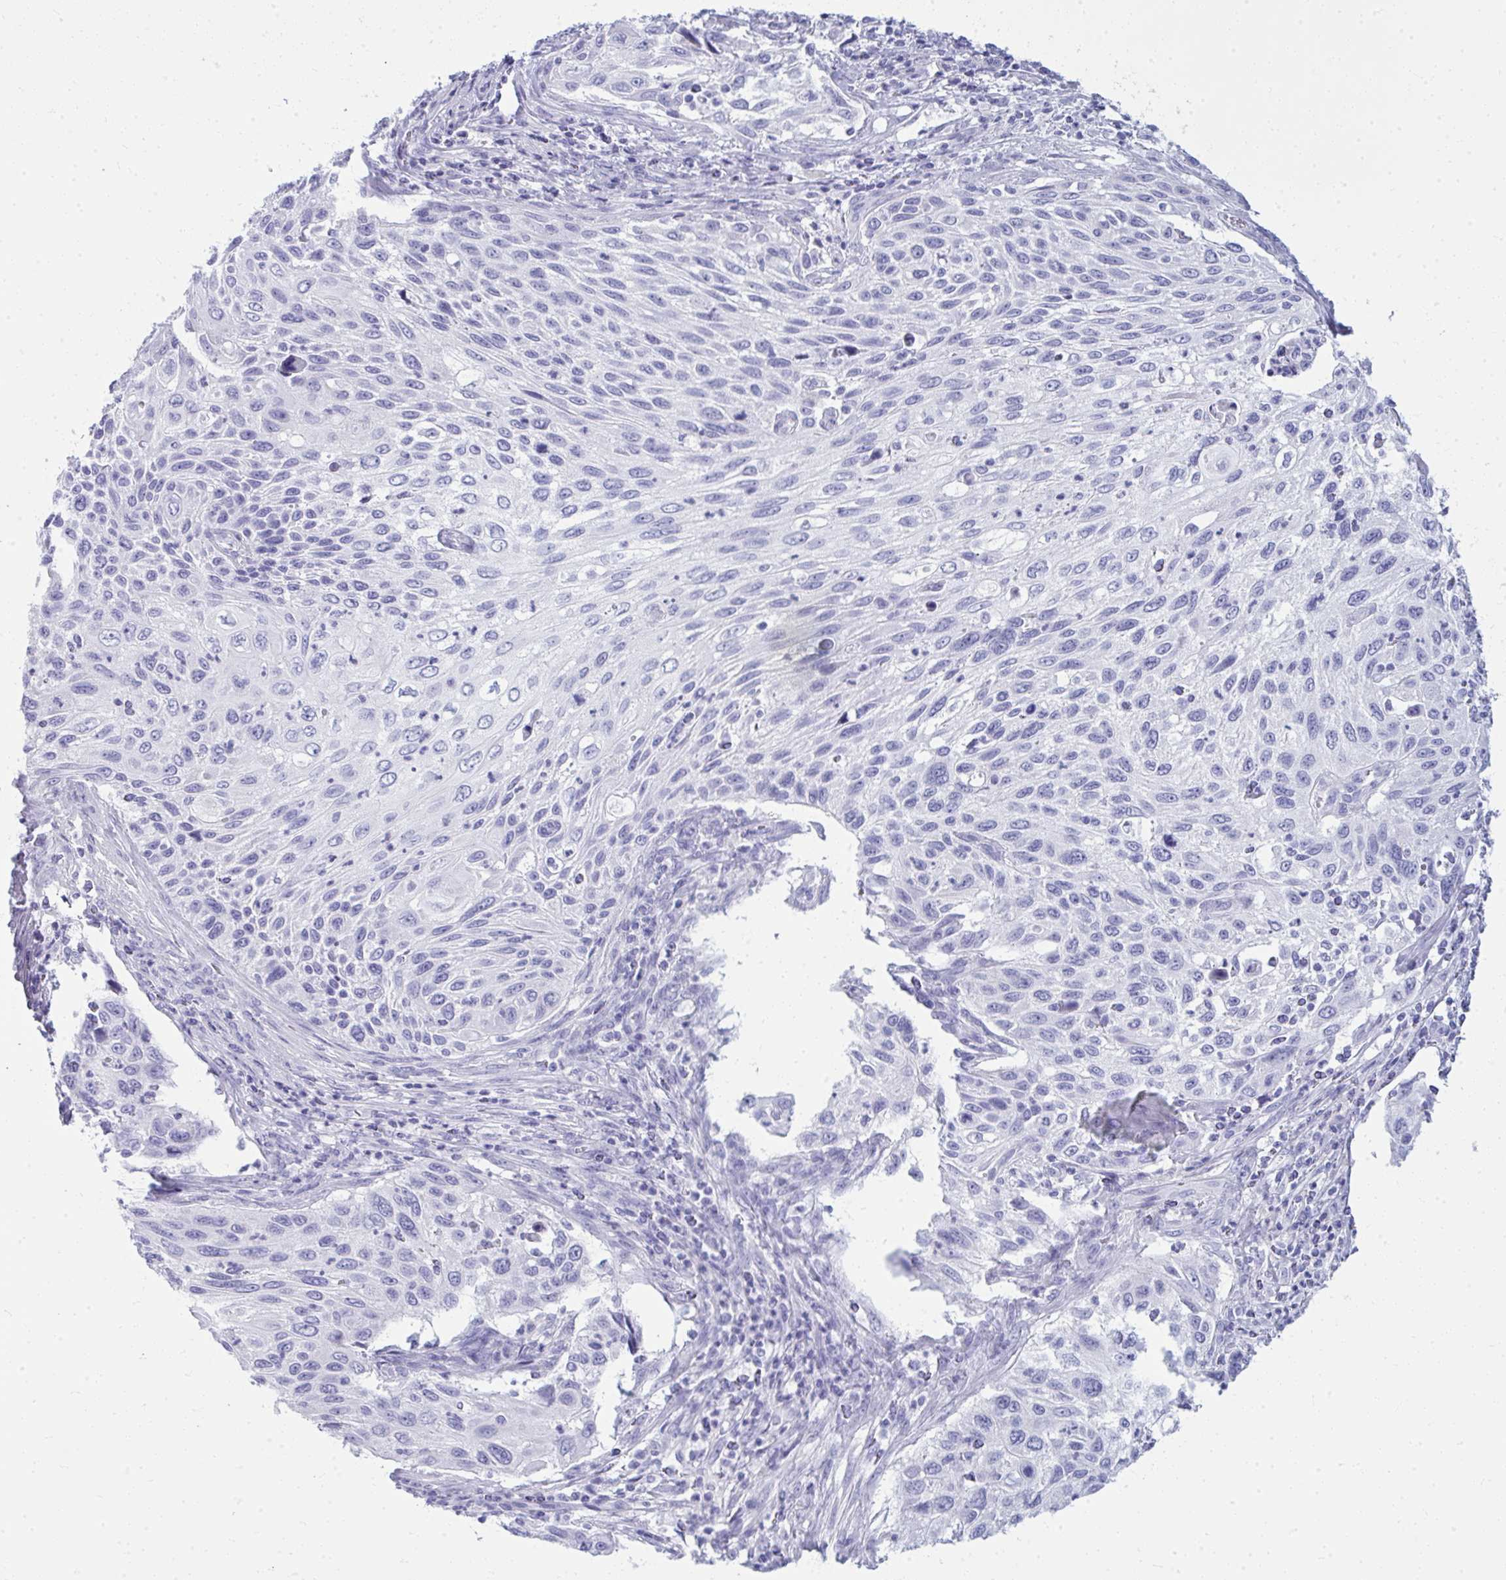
{"staining": {"intensity": "negative", "quantity": "none", "location": "none"}, "tissue": "cervical cancer", "cell_type": "Tumor cells", "image_type": "cancer", "snomed": [{"axis": "morphology", "description": "Squamous cell carcinoma, NOS"}, {"axis": "topography", "description": "Cervix"}], "caption": "The photomicrograph exhibits no staining of tumor cells in cervical cancer. (DAB immunohistochemistry visualized using brightfield microscopy, high magnification).", "gene": "QDPR", "patient": {"sex": "female", "age": 70}}